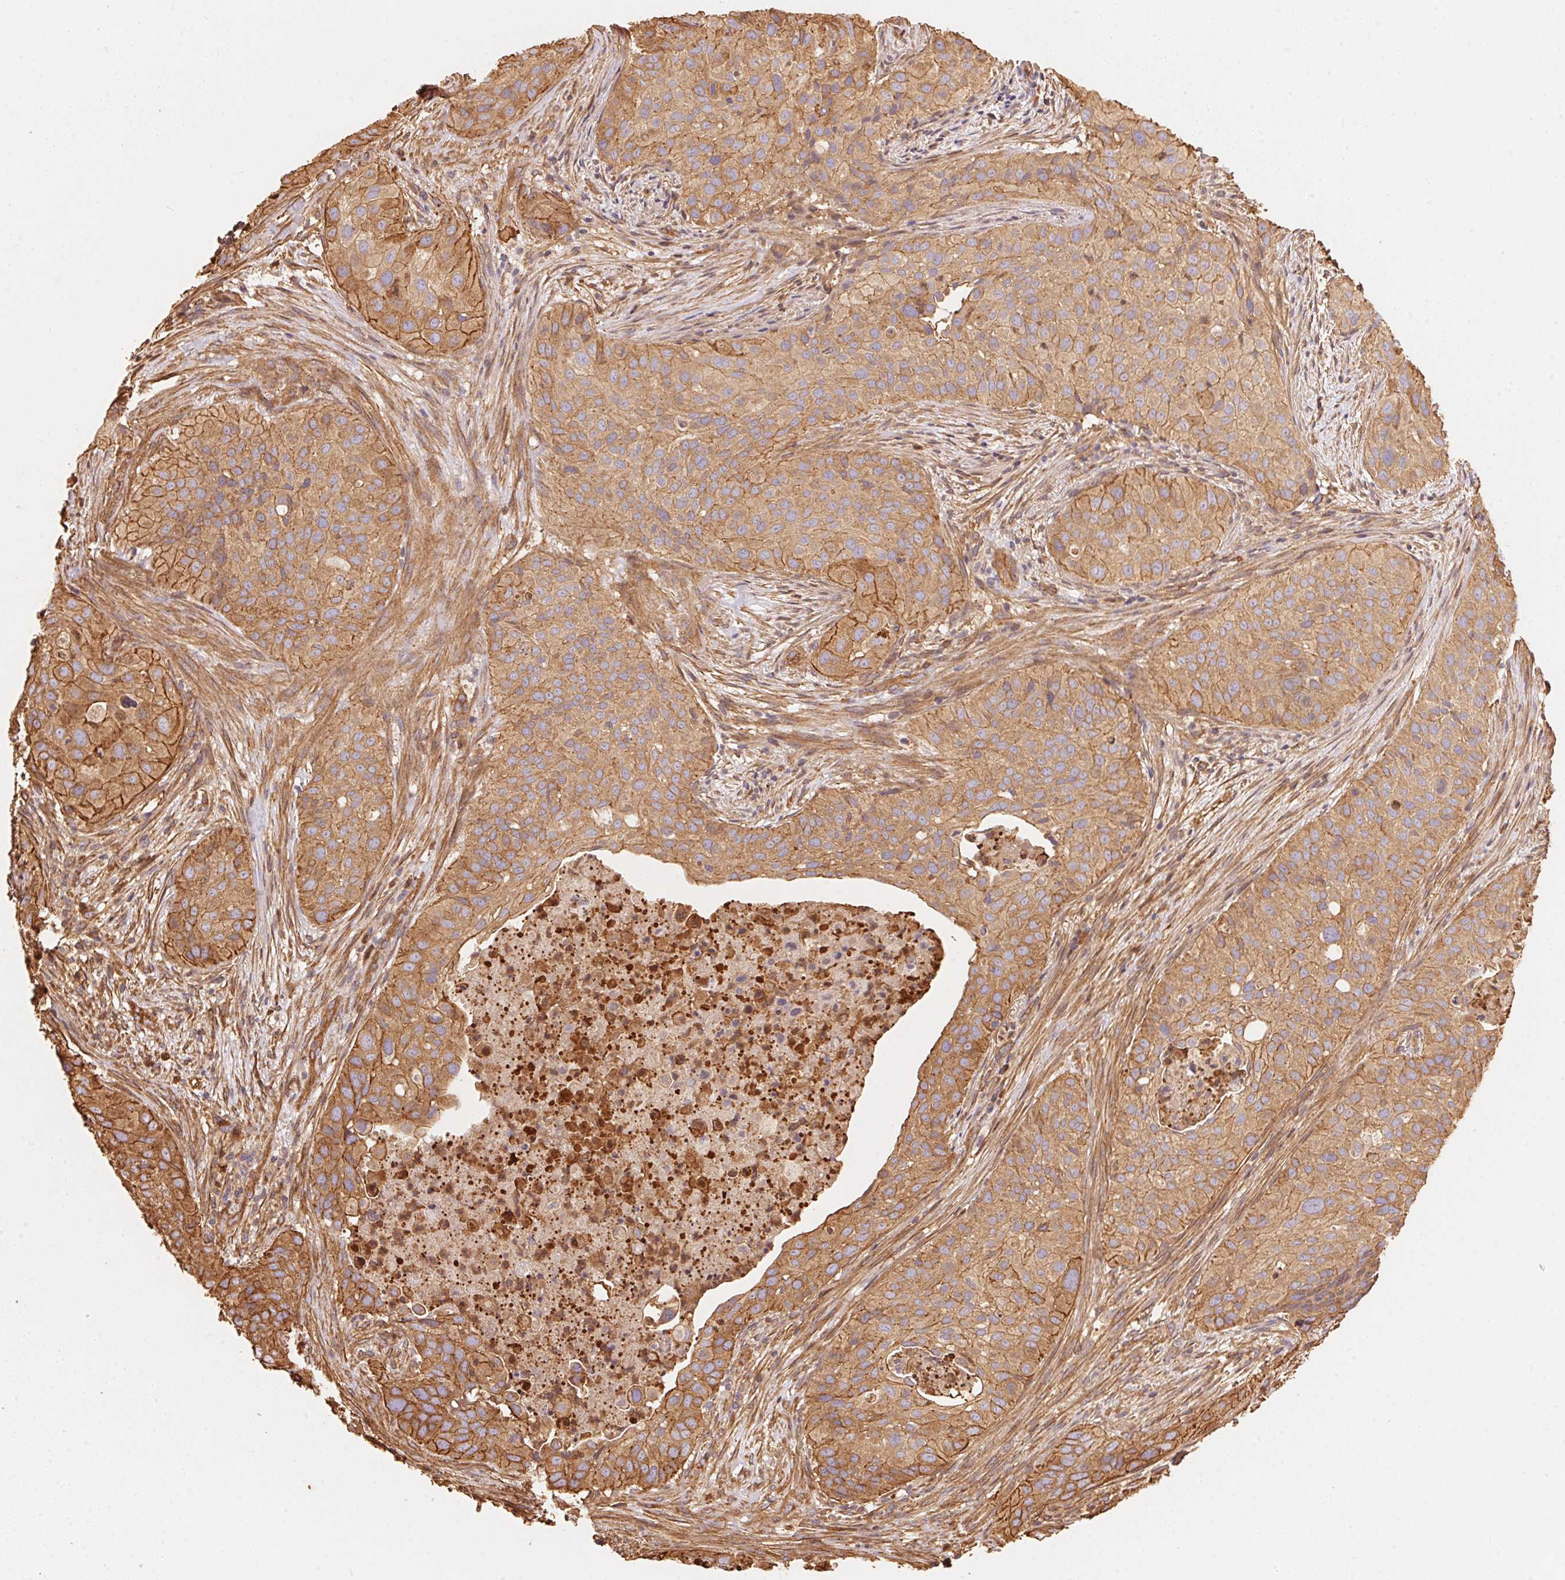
{"staining": {"intensity": "moderate", "quantity": ">75%", "location": "cytoplasmic/membranous"}, "tissue": "cervical cancer", "cell_type": "Tumor cells", "image_type": "cancer", "snomed": [{"axis": "morphology", "description": "Squamous cell carcinoma, NOS"}, {"axis": "topography", "description": "Cervix"}], "caption": "Brown immunohistochemical staining in cervical squamous cell carcinoma exhibits moderate cytoplasmic/membranous staining in approximately >75% of tumor cells.", "gene": "FRAS1", "patient": {"sex": "female", "age": 38}}